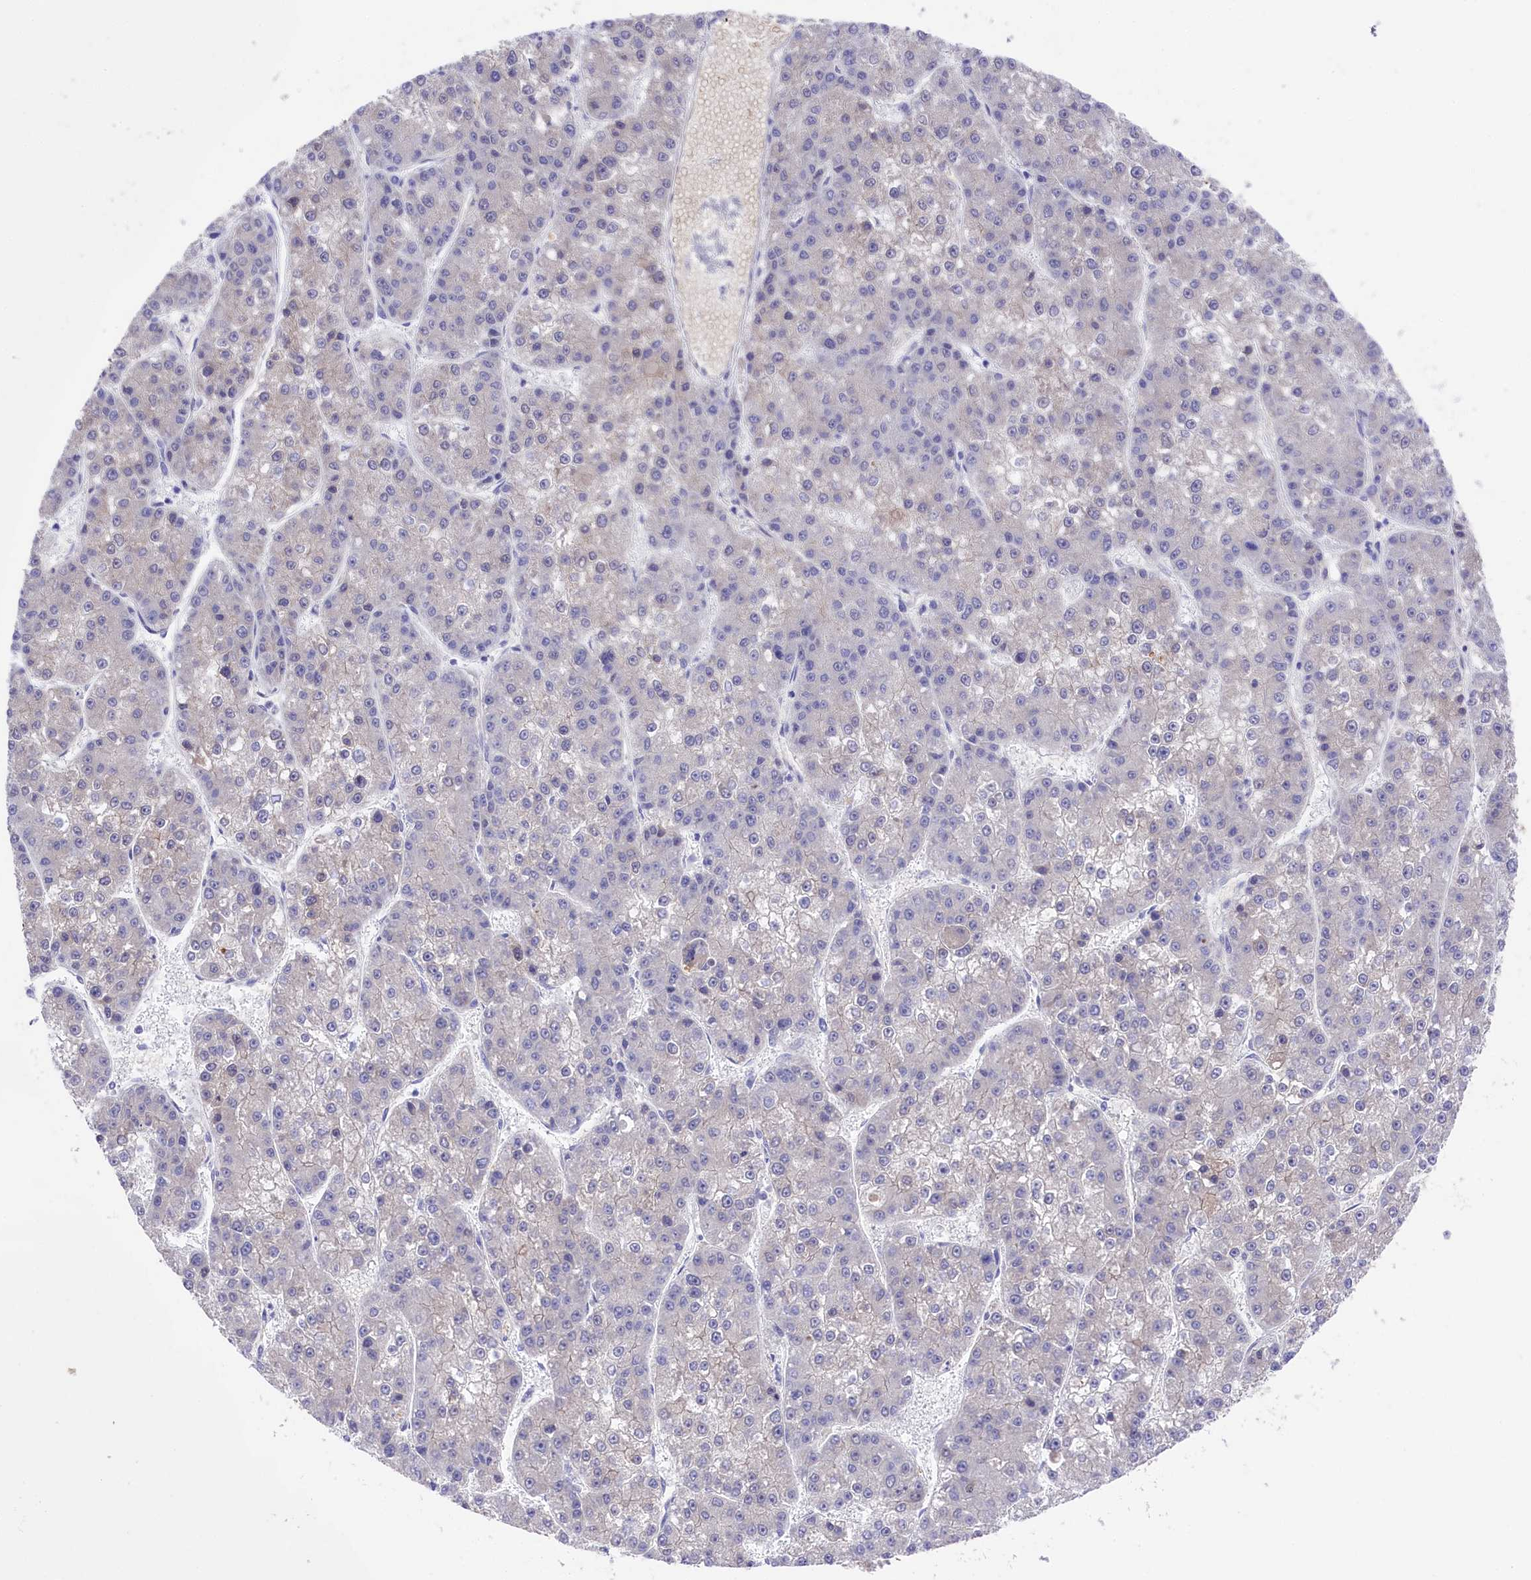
{"staining": {"intensity": "negative", "quantity": "none", "location": "none"}, "tissue": "liver cancer", "cell_type": "Tumor cells", "image_type": "cancer", "snomed": [{"axis": "morphology", "description": "Carcinoma, Hepatocellular, NOS"}, {"axis": "topography", "description": "Liver"}], "caption": "The photomicrograph shows no significant expression in tumor cells of liver cancer.", "gene": "LHFPL4", "patient": {"sex": "female", "age": 73}}